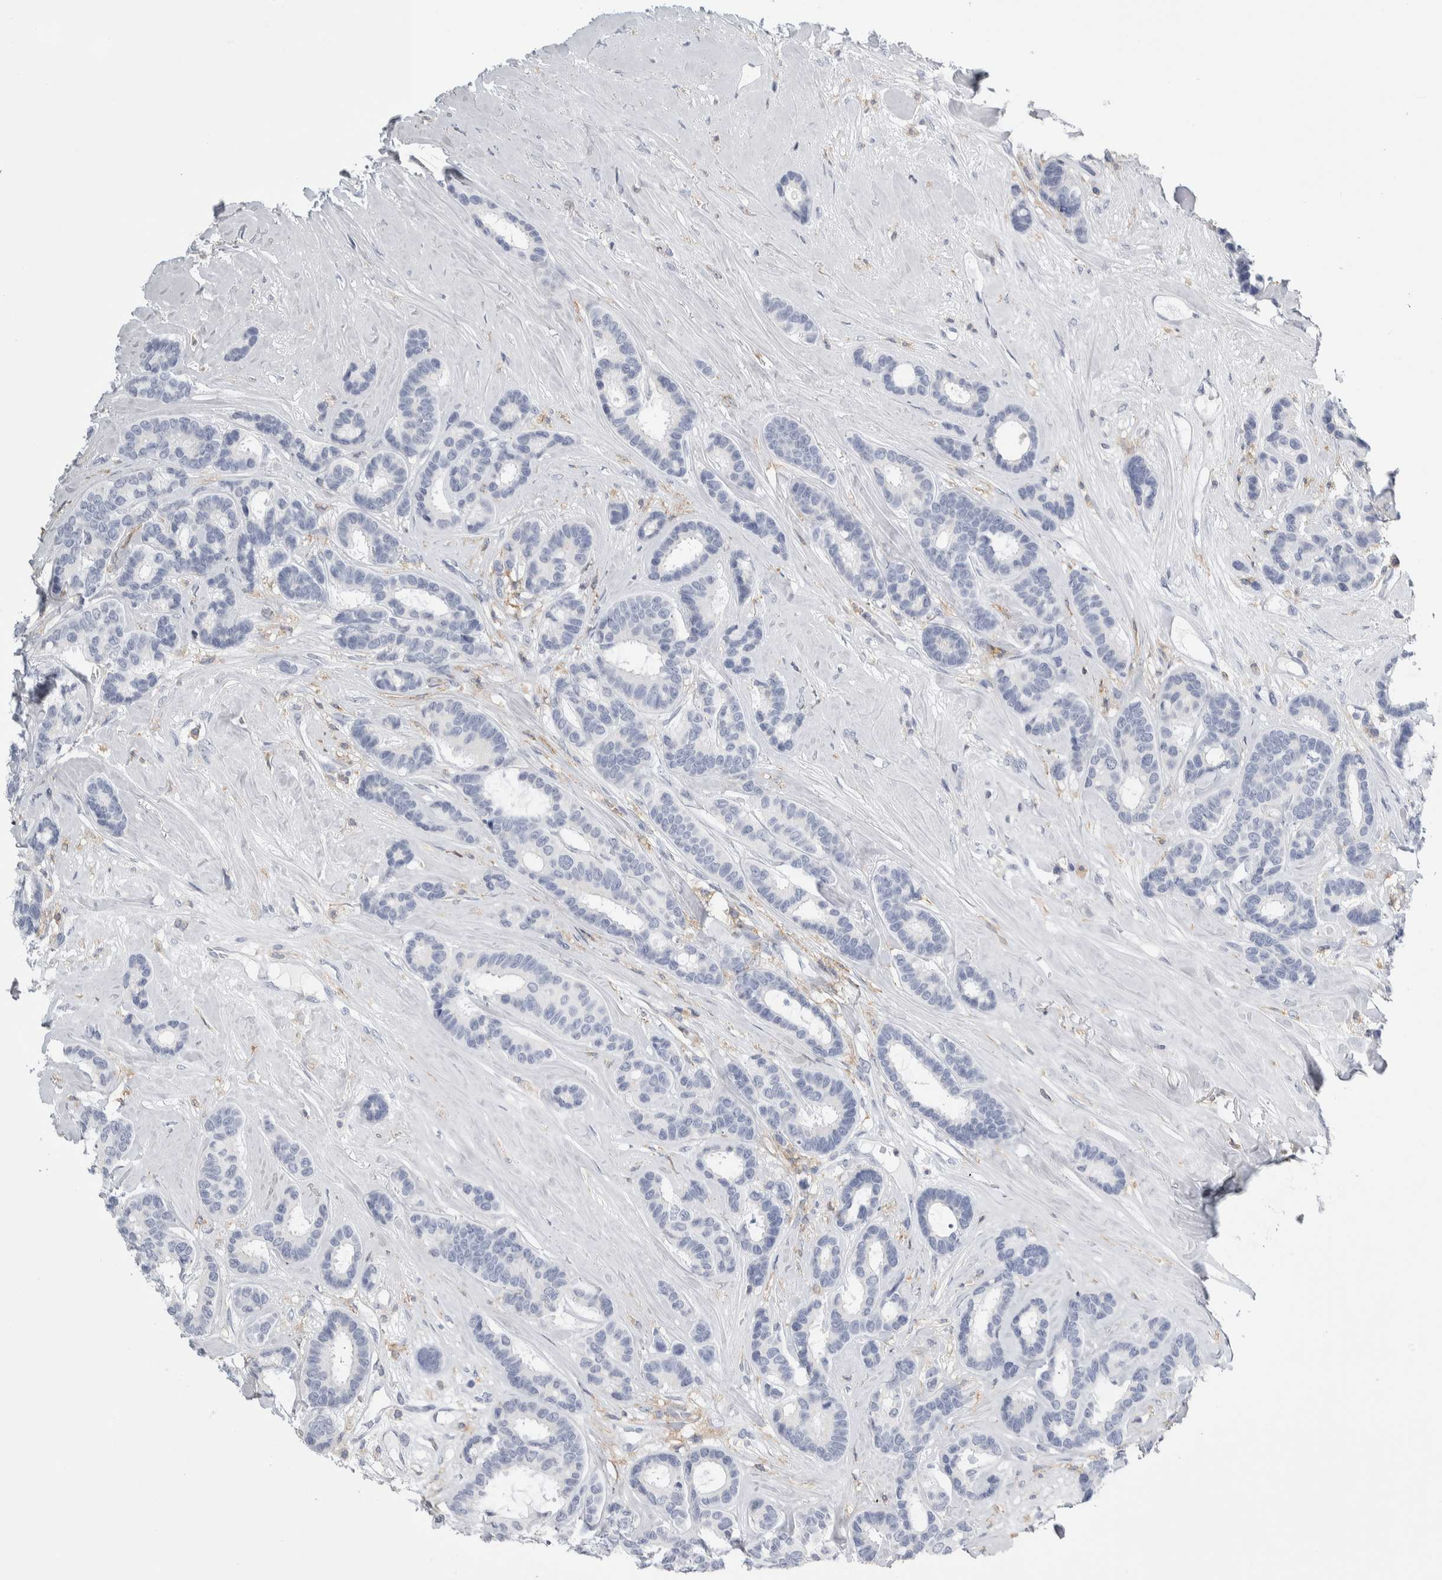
{"staining": {"intensity": "negative", "quantity": "none", "location": "none"}, "tissue": "breast cancer", "cell_type": "Tumor cells", "image_type": "cancer", "snomed": [{"axis": "morphology", "description": "Duct carcinoma"}, {"axis": "topography", "description": "Breast"}], "caption": "There is no significant expression in tumor cells of breast intraductal carcinoma.", "gene": "SKAP2", "patient": {"sex": "female", "age": 87}}